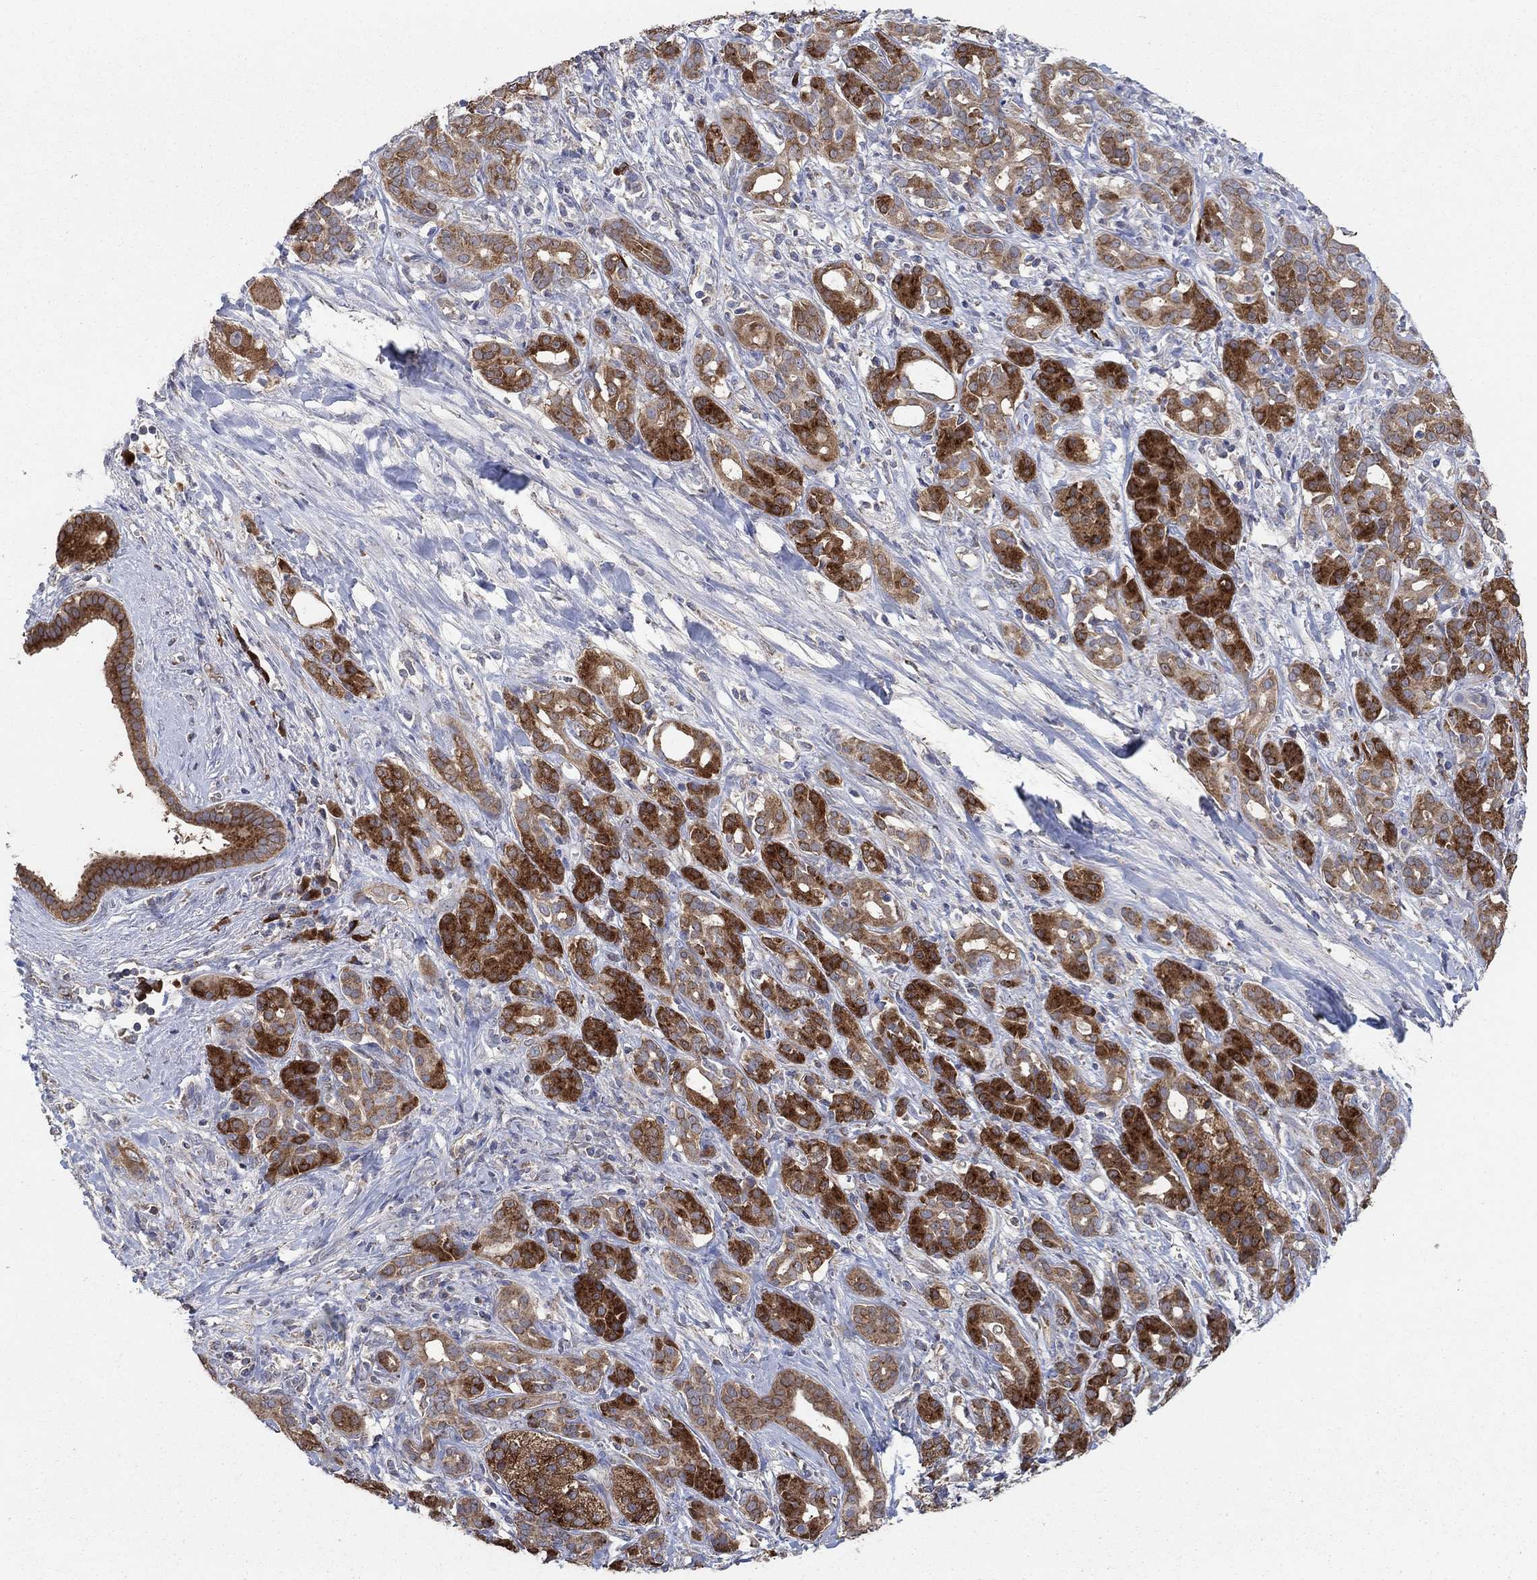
{"staining": {"intensity": "strong", "quantity": ">75%", "location": "cytoplasmic/membranous"}, "tissue": "pancreatic cancer", "cell_type": "Tumor cells", "image_type": "cancer", "snomed": [{"axis": "morphology", "description": "Adenocarcinoma, NOS"}, {"axis": "topography", "description": "Pancreas"}], "caption": "Human pancreatic cancer stained with a brown dye reveals strong cytoplasmic/membranous positive positivity in about >75% of tumor cells.", "gene": "HID1", "patient": {"sex": "male", "age": 61}}